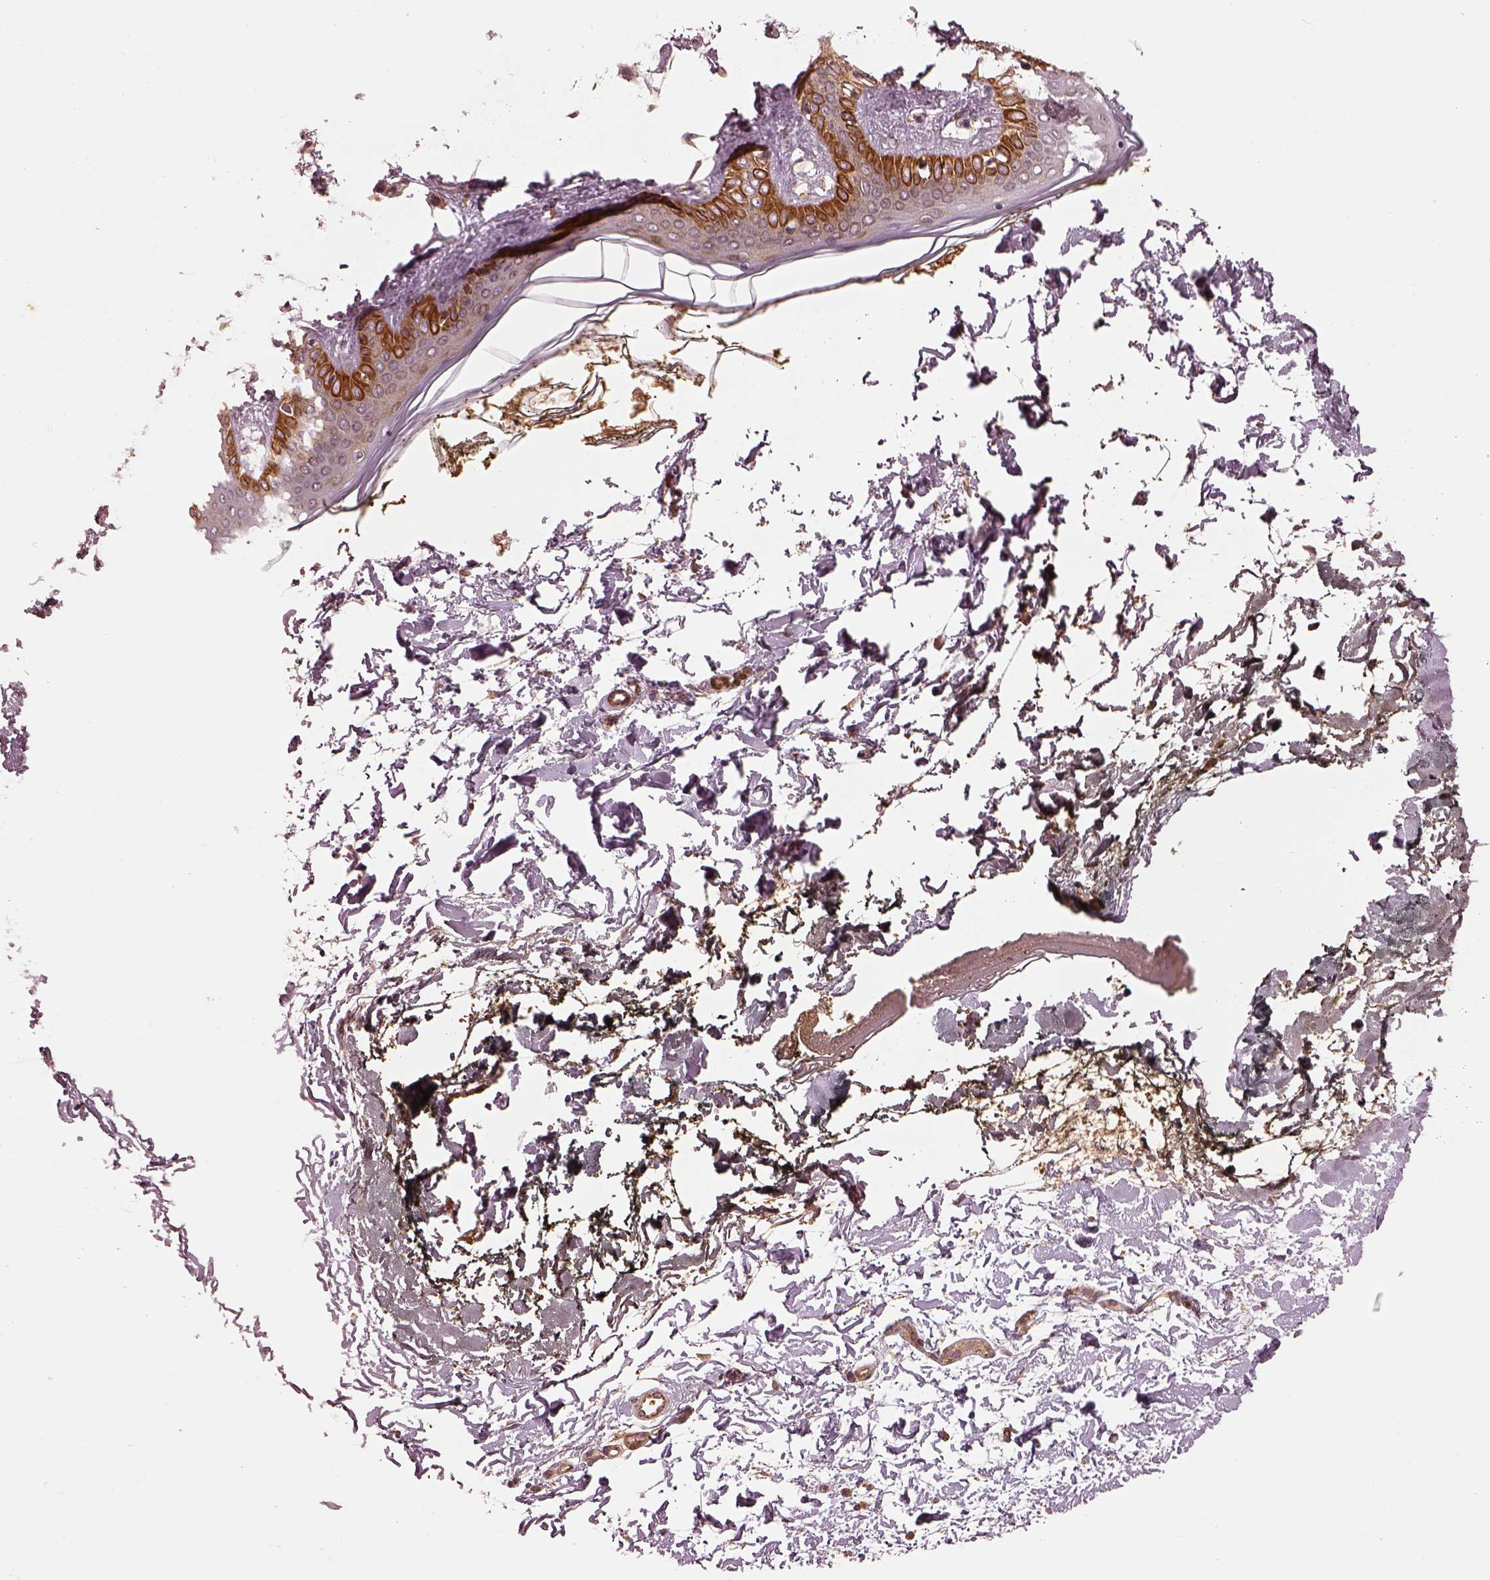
{"staining": {"intensity": "moderate", "quantity": "25%-75%", "location": "cytoplasmic/membranous"}, "tissue": "skin", "cell_type": "Fibroblasts", "image_type": "normal", "snomed": [{"axis": "morphology", "description": "Normal tissue, NOS"}, {"axis": "topography", "description": "Skin"}], "caption": "Brown immunohistochemical staining in normal human skin reveals moderate cytoplasmic/membranous expression in approximately 25%-75% of fibroblasts.", "gene": "LSM14A", "patient": {"sex": "female", "age": 34}}